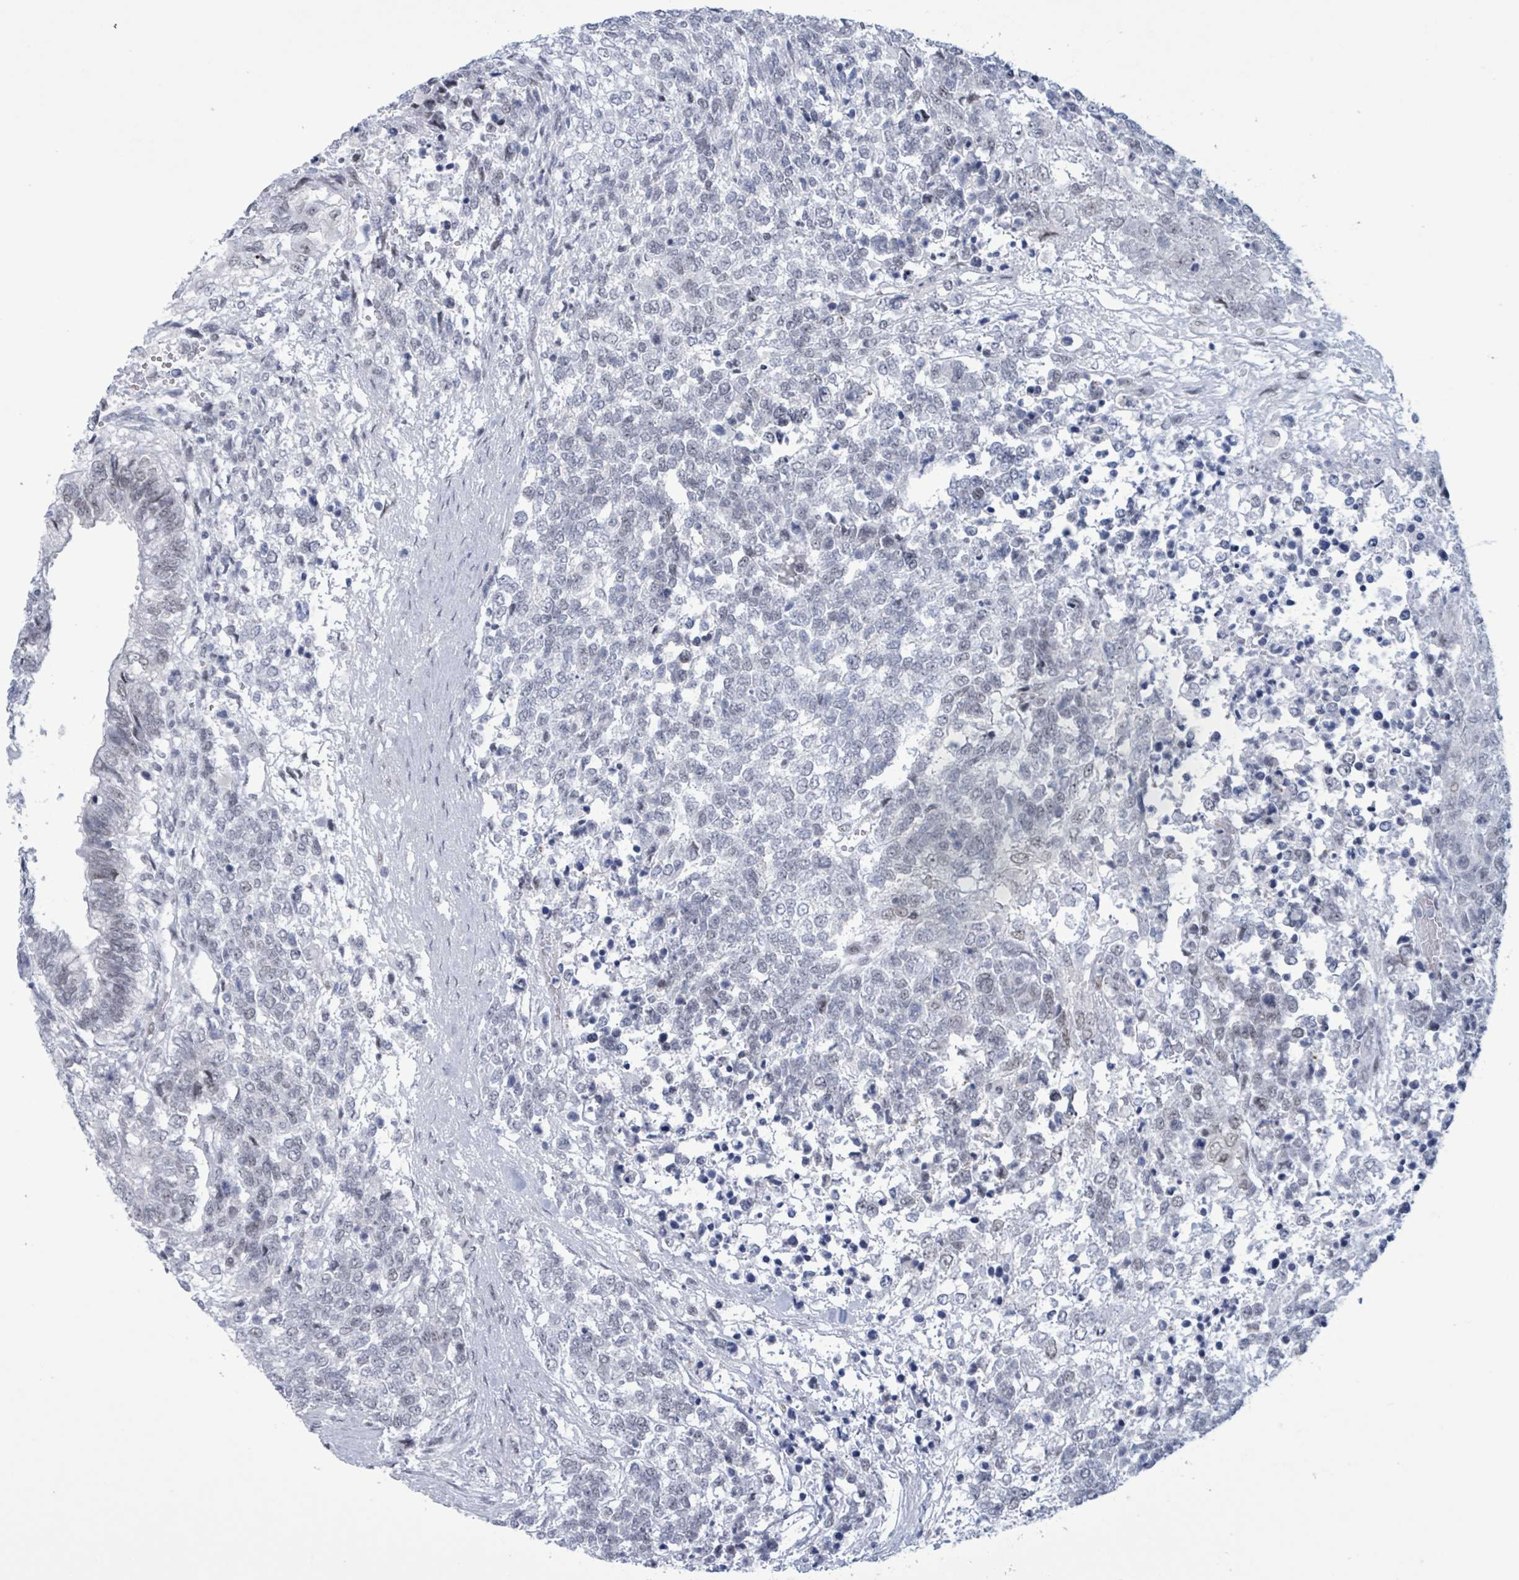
{"staining": {"intensity": "negative", "quantity": "none", "location": "none"}, "tissue": "testis cancer", "cell_type": "Tumor cells", "image_type": "cancer", "snomed": [{"axis": "morphology", "description": "Carcinoma, Embryonal, NOS"}, {"axis": "topography", "description": "Testis"}], "caption": "High magnification brightfield microscopy of embryonal carcinoma (testis) stained with DAB (brown) and counterstained with hematoxylin (blue): tumor cells show no significant expression.", "gene": "CT45A5", "patient": {"sex": "male", "age": 23}}